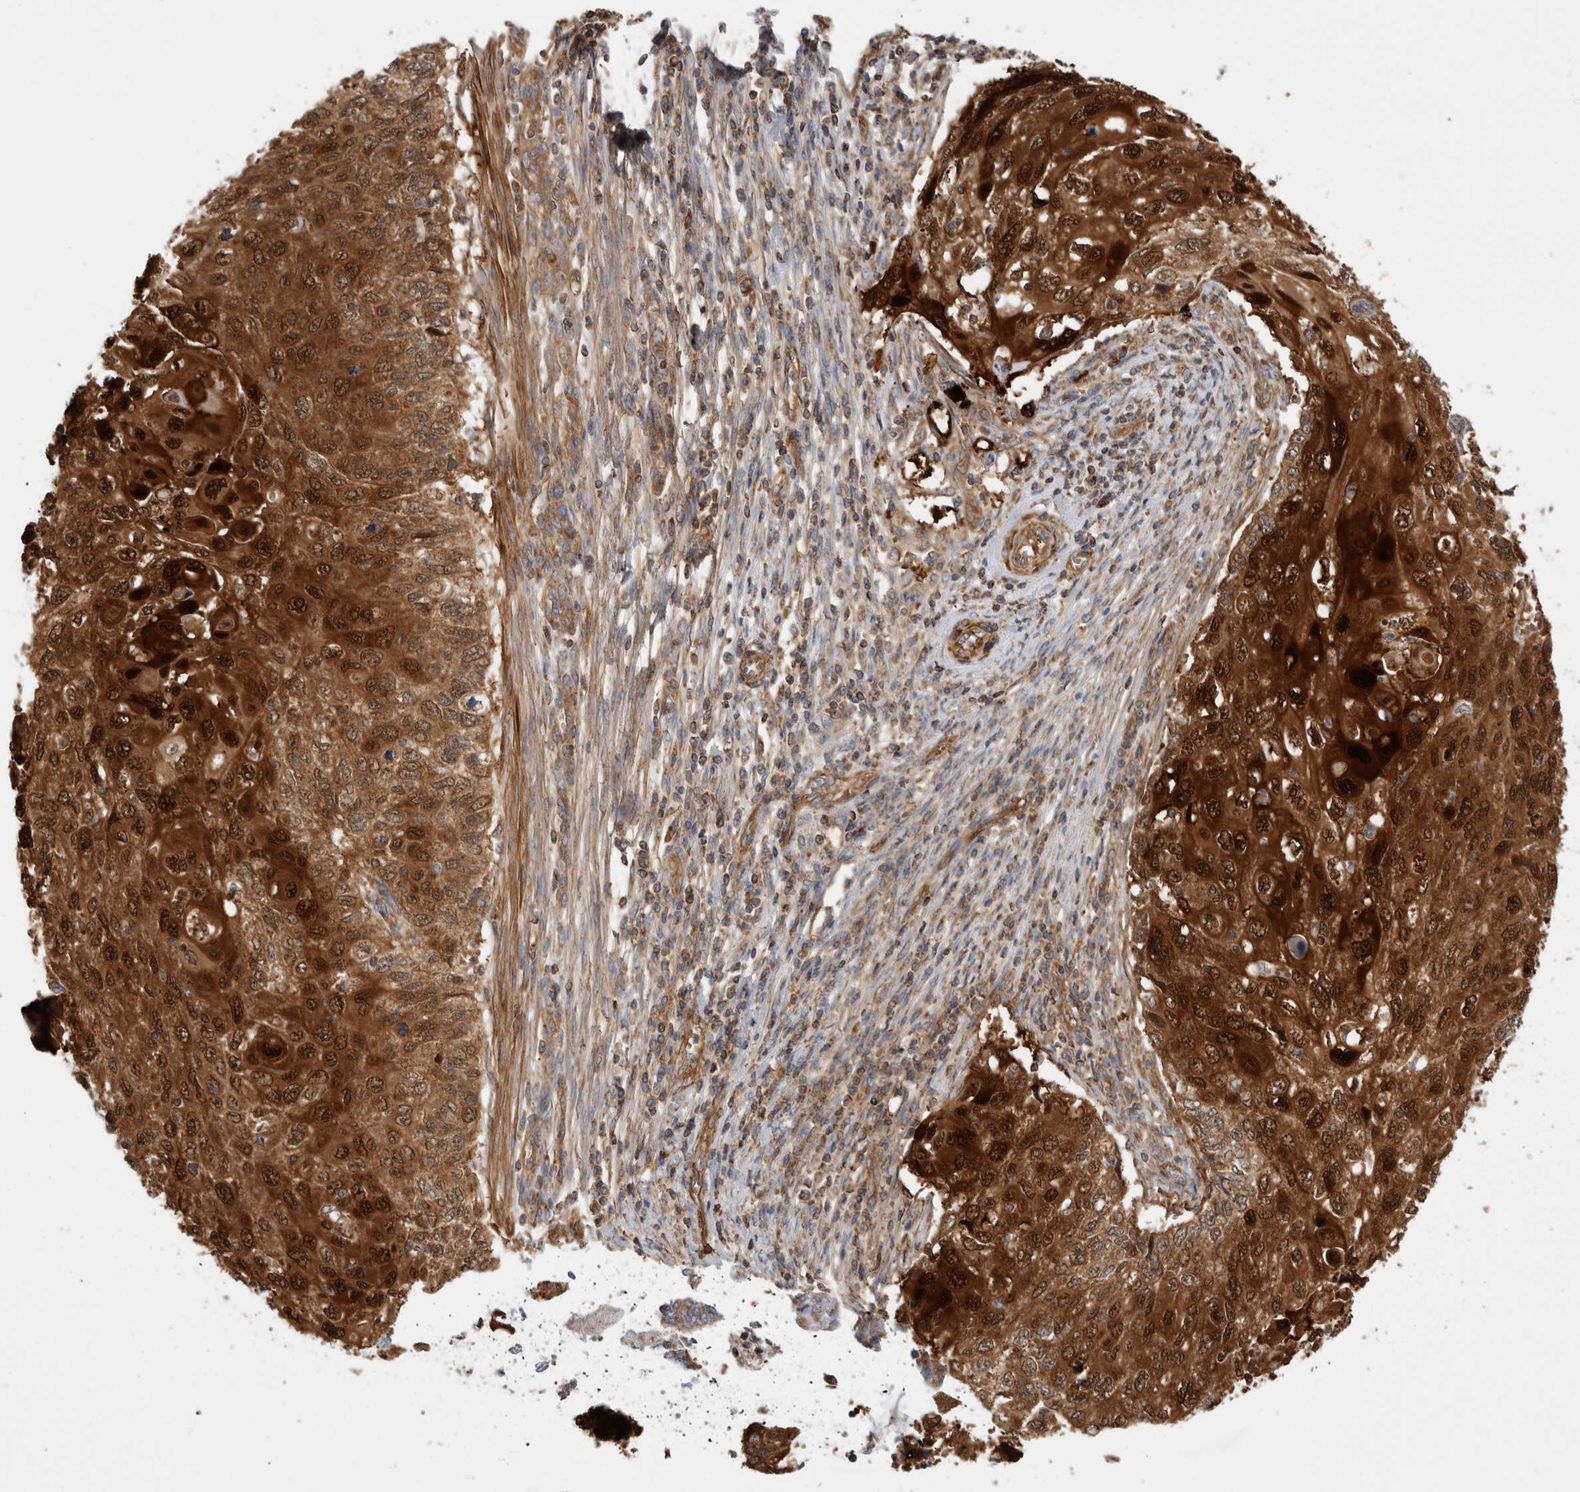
{"staining": {"intensity": "strong", "quantity": ">75%", "location": "cytoplasmic/membranous,nuclear"}, "tissue": "cervical cancer", "cell_type": "Tumor cells", "image_type": "cancer", "snomed": [{"axis": "morphology", "description": "Squamous cell carcinoma, NOS"}, {"axis": "topography", "description": "Cervix"}], "caption": "An immunohistochemistry (IHC) micrograph of neoplastic tissue is shown. Protein staining in brown shows strong cytoplasmic/membranous and nuclear positivity in cervical squamous cell carcinoma within tumor cells.", "gene": "SFXN2", "patient": {"sex": "female", "age": 70}}